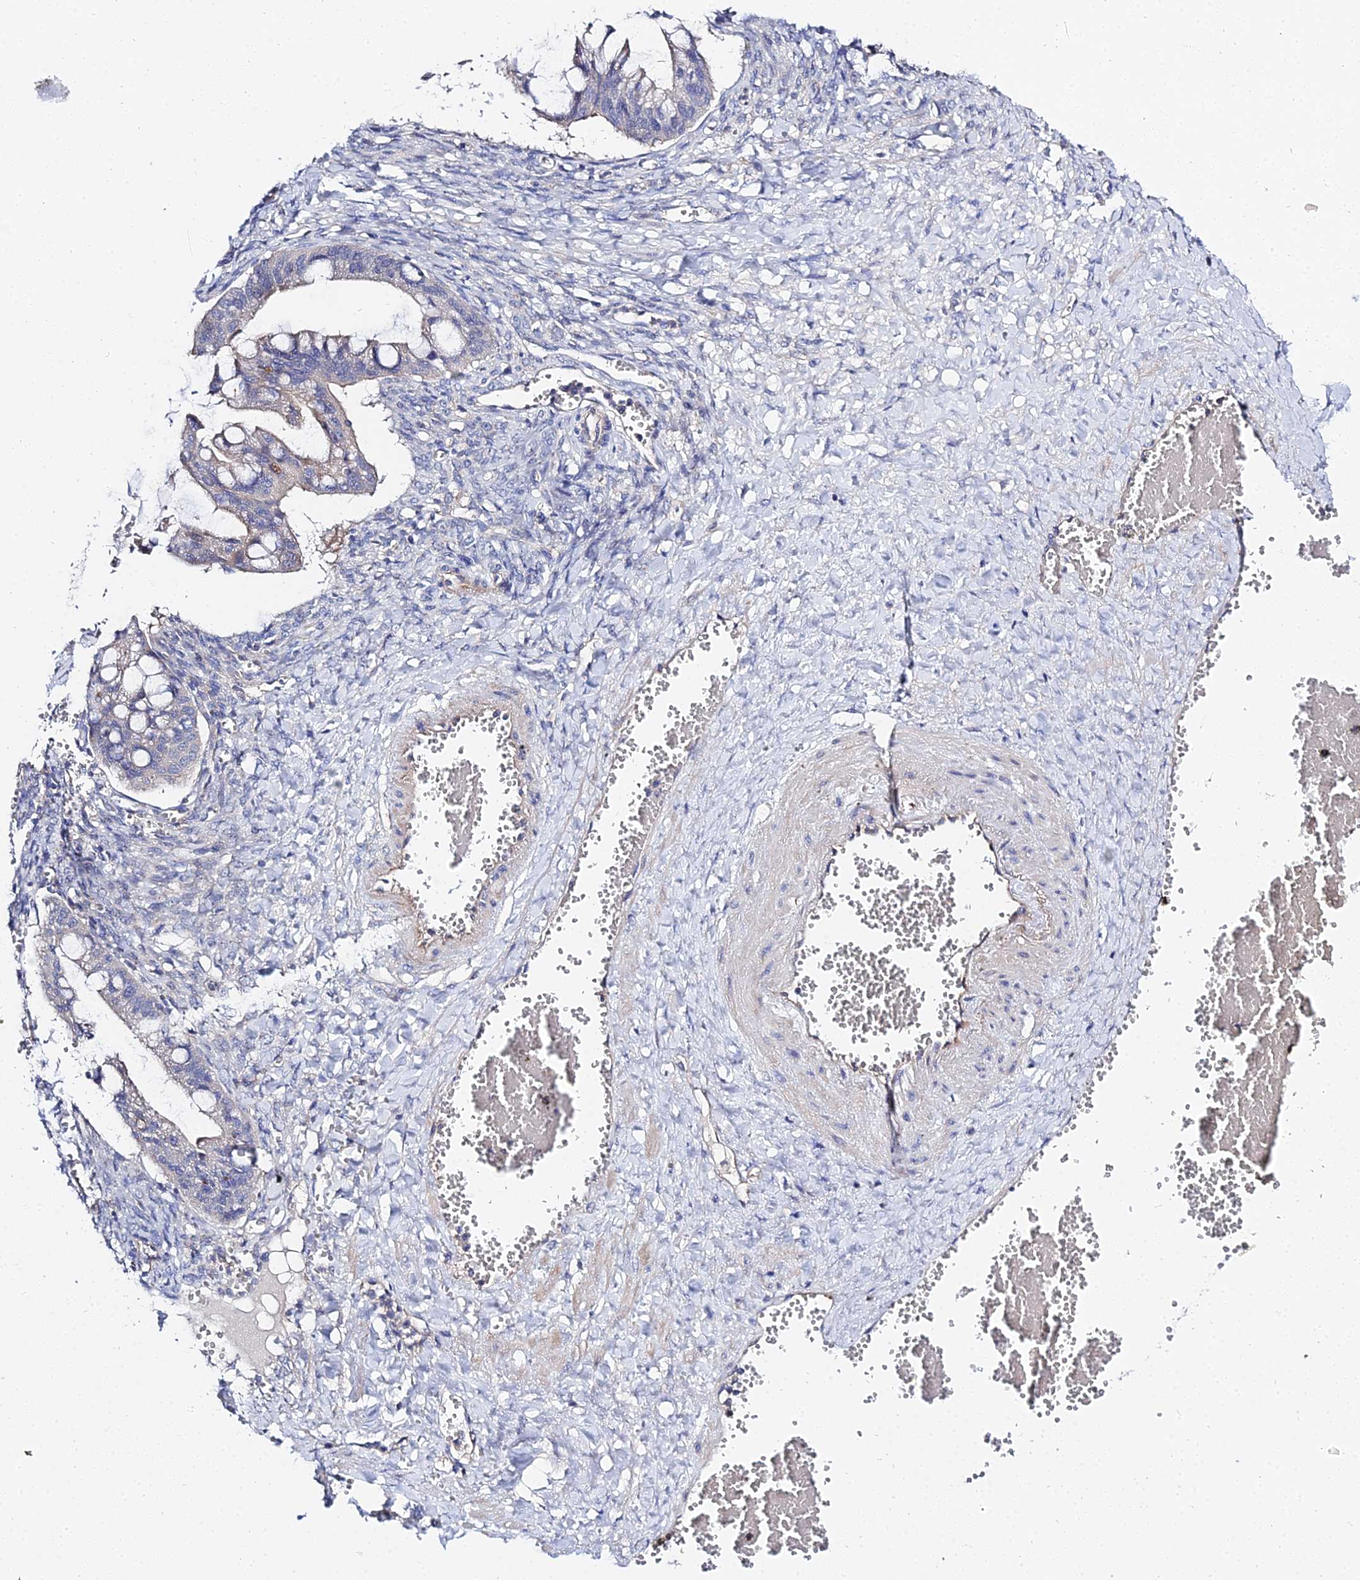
{"staining": {"intensity": "negative", "quantity": "none", "location": "none"}, "tissue": "ovarian cancer", "cell_type": "Tumor cells", "image_type": "cancer", "snomed": [{"axis": "morphology", "description": "Cystadenocarcinoma, mucinous, NOS"}, {"axis": "topography", "description": "Ovary"}], "caption": "Immunohistochemistry (IHC) photomicrograph of neoplastic tissue: ovarian cancer stained with DAB (3,3'-diaminobenzidine) displays no significant protein positivity in tumor cells.", "gene": "APOBEC3H", "patient": {"sex": "female", "age": 73}}